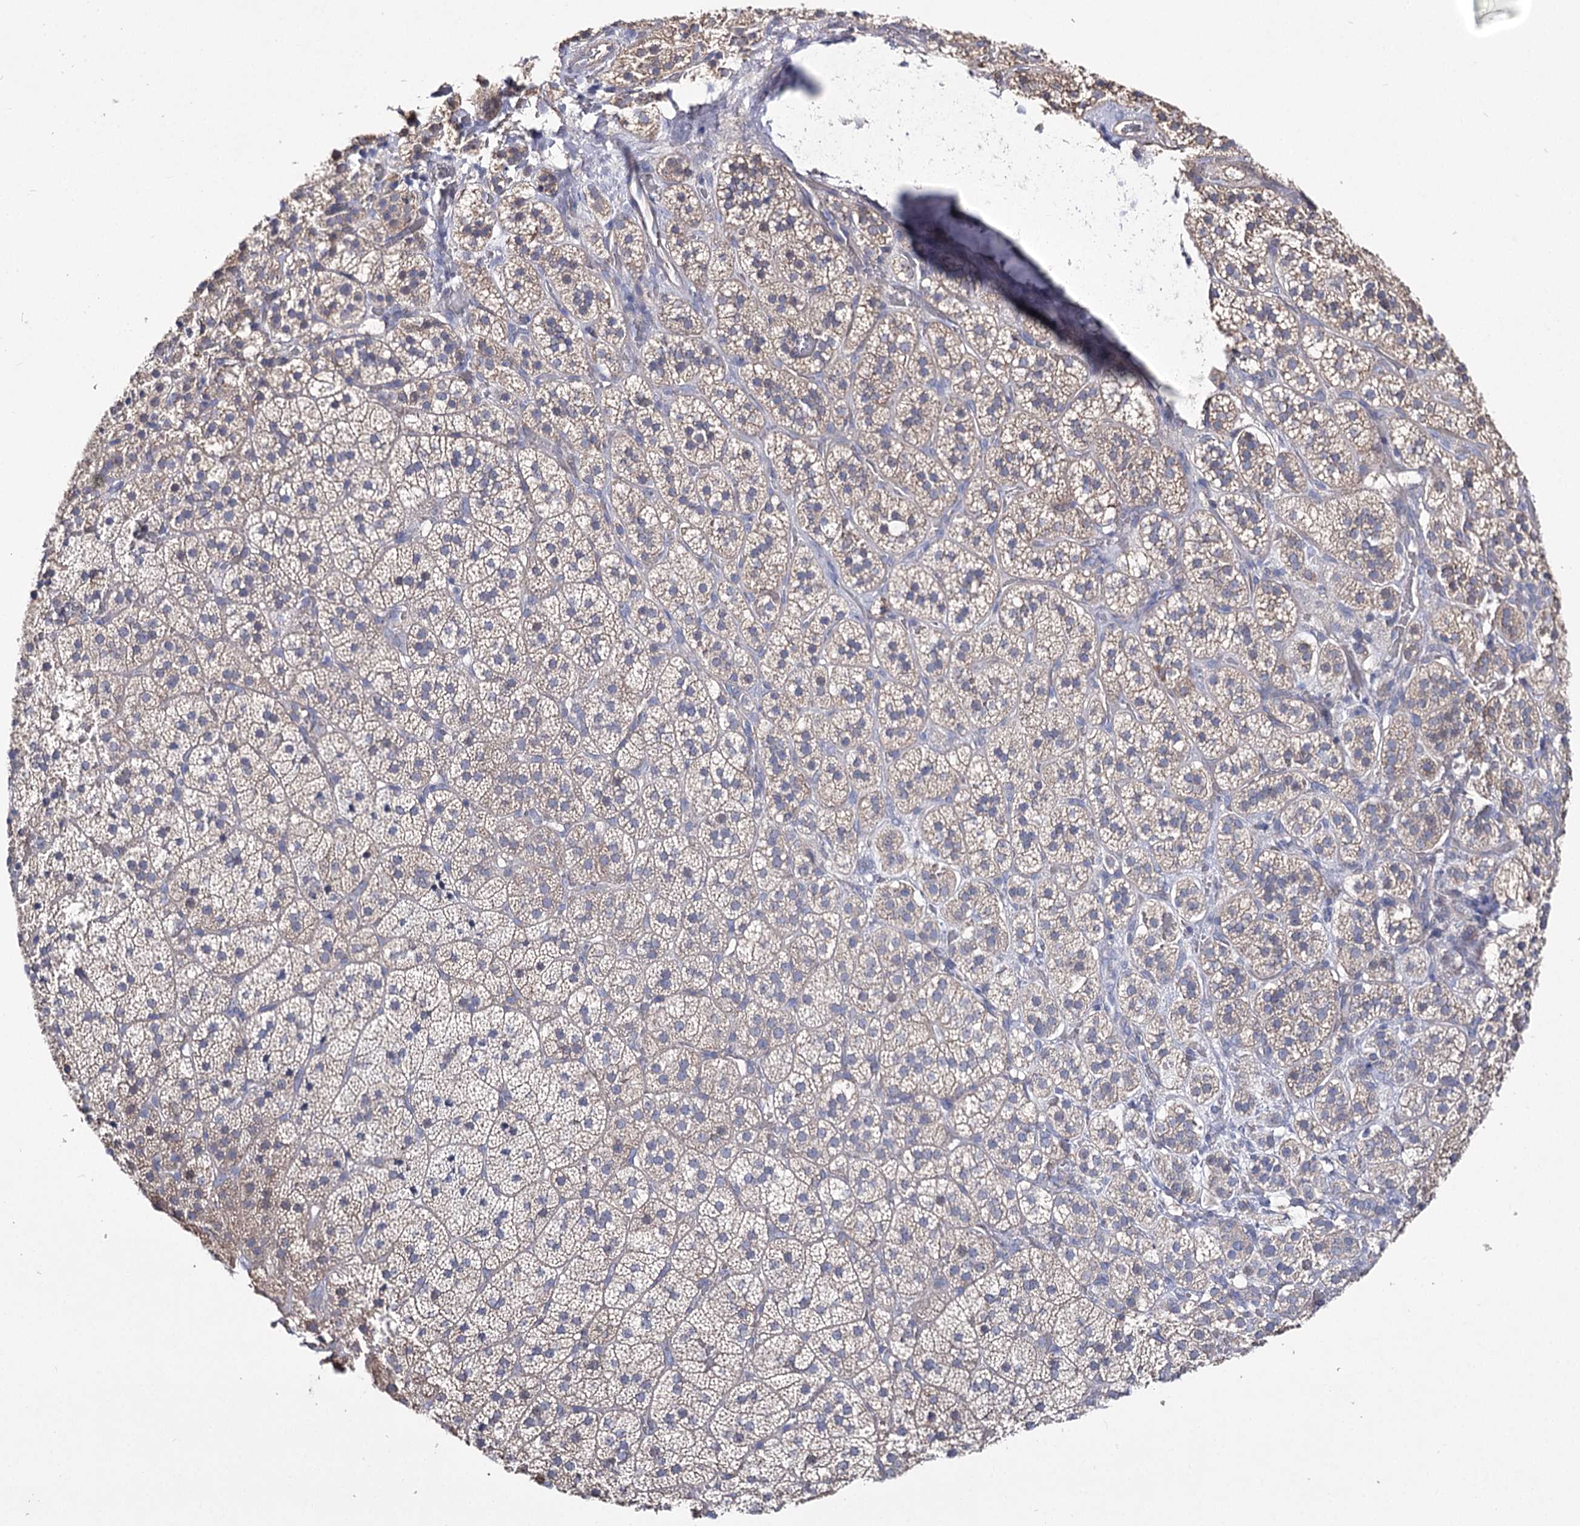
{"staining": {"intensity": "negative", "quantity": "none", "location": "none"}, "tissue": "adrenal gland", "cell_type": "Glandular cells", "image_type": "normal", "snomed": [{"axis": "morphology", "description": "Normal tissue, NOS"}, {"axis": "topography", "description": "Adrenal gland"}], "caption": "The micrograph shows no significant expression in glandular cells of adrenal gland. The staining is performed using DAB brown chromogen with nuclei counter-stained in using hematoxylin.", "gene": "AURKC", "patient": {"sex": "female", "age": 44}}